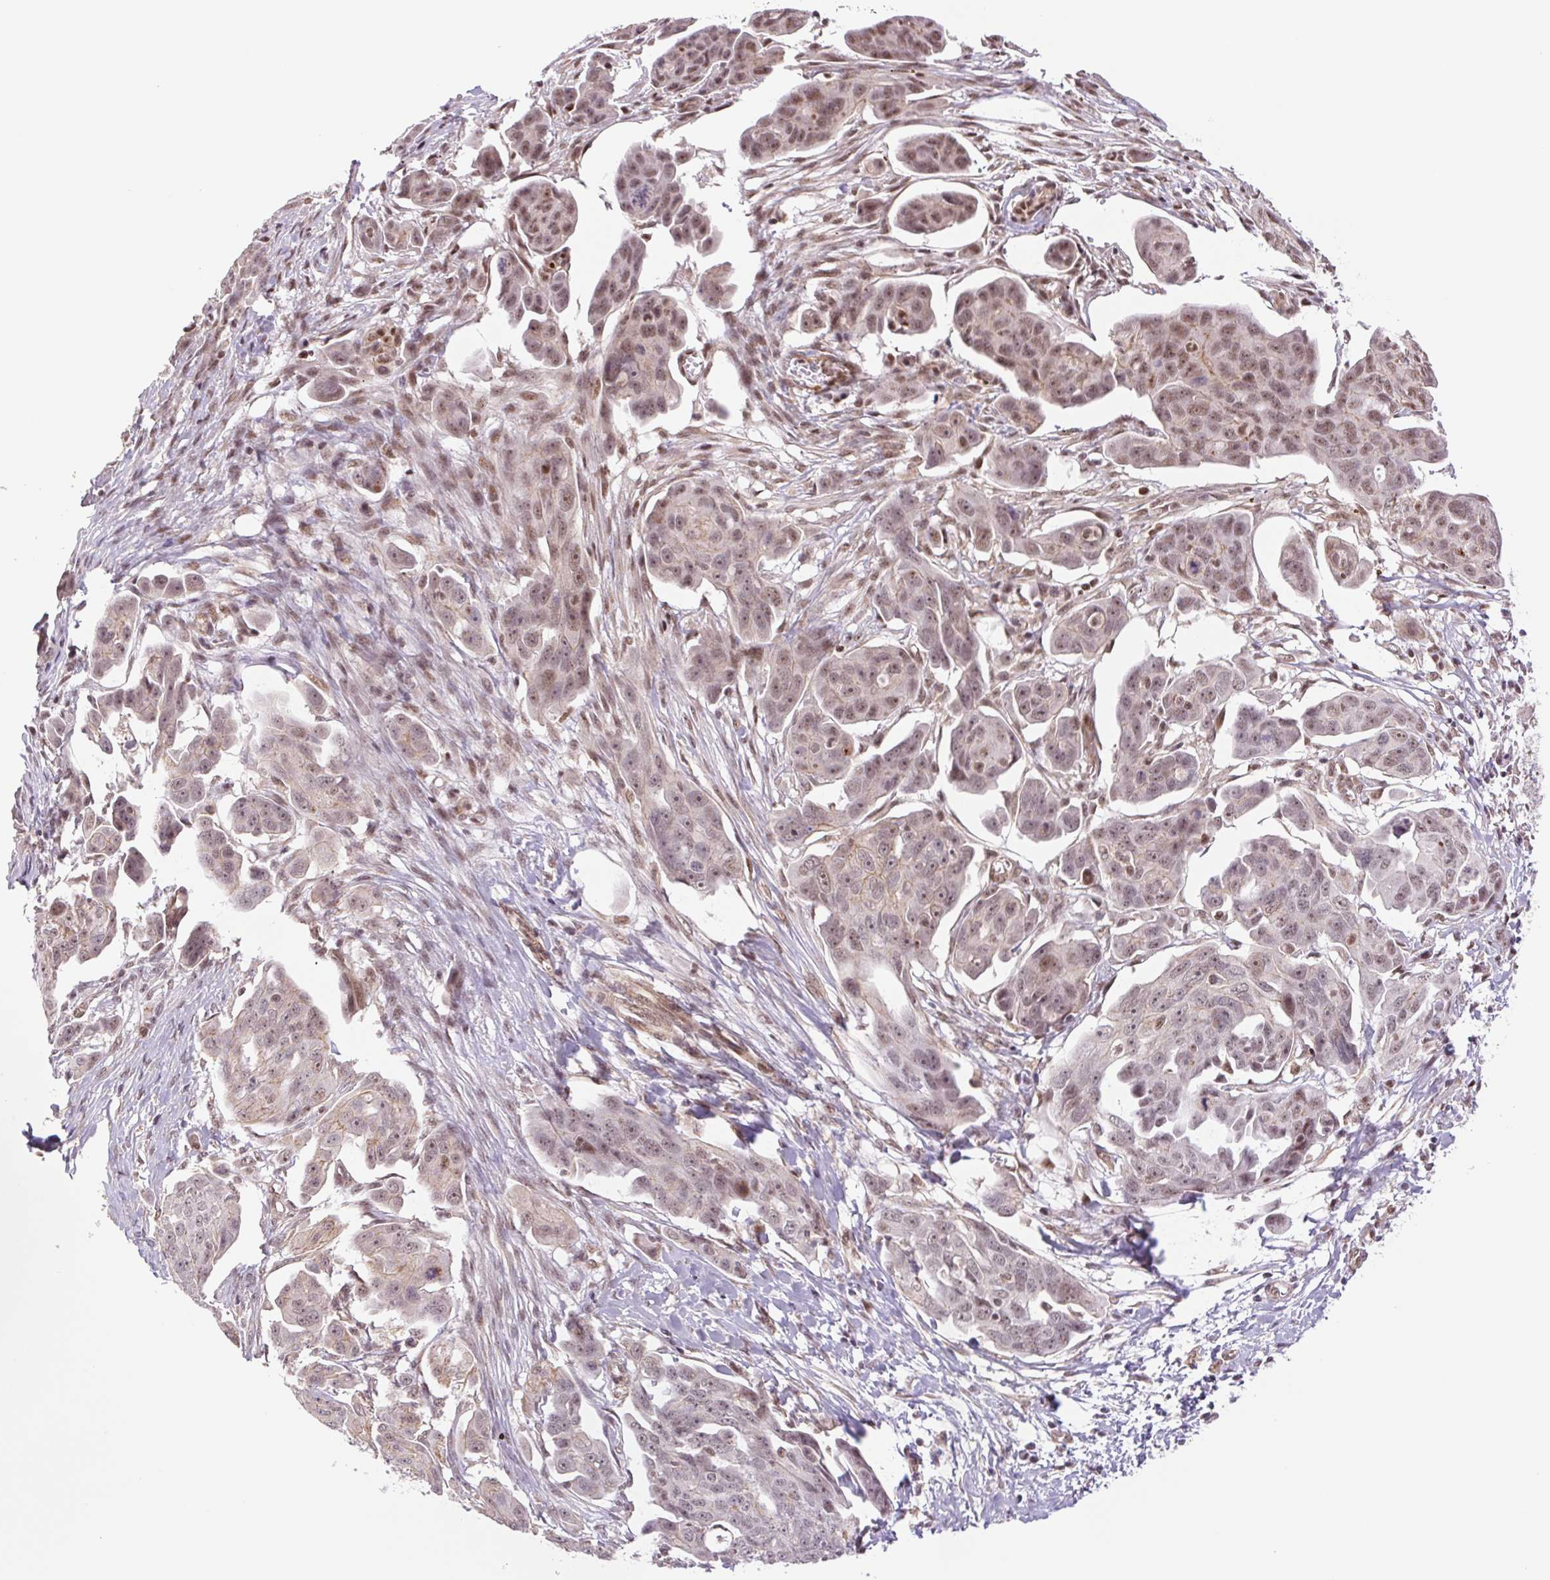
{"staining": {"intensity": "weak", "quantity": ">75%", "location": "cytoplasmic/membranous,nuclear"}, "tissue": "ovarian cancer", "cell_type": "Tumor cells", "image_type": "cancer", "snomed": [{"axis": "morphology", "description": "Carcinoma, endometroid"}, {"axis": "topography", "description": "Ovary"}], "caption": "Protein staining reveals weak cytoplasmic/membranous and nuclear staining in approximately >75% of tumor cells in ovarian cancer (endometroid carcinoma).", "gene": "CWC25", "patient": {"sex": "female", "age": 70}}